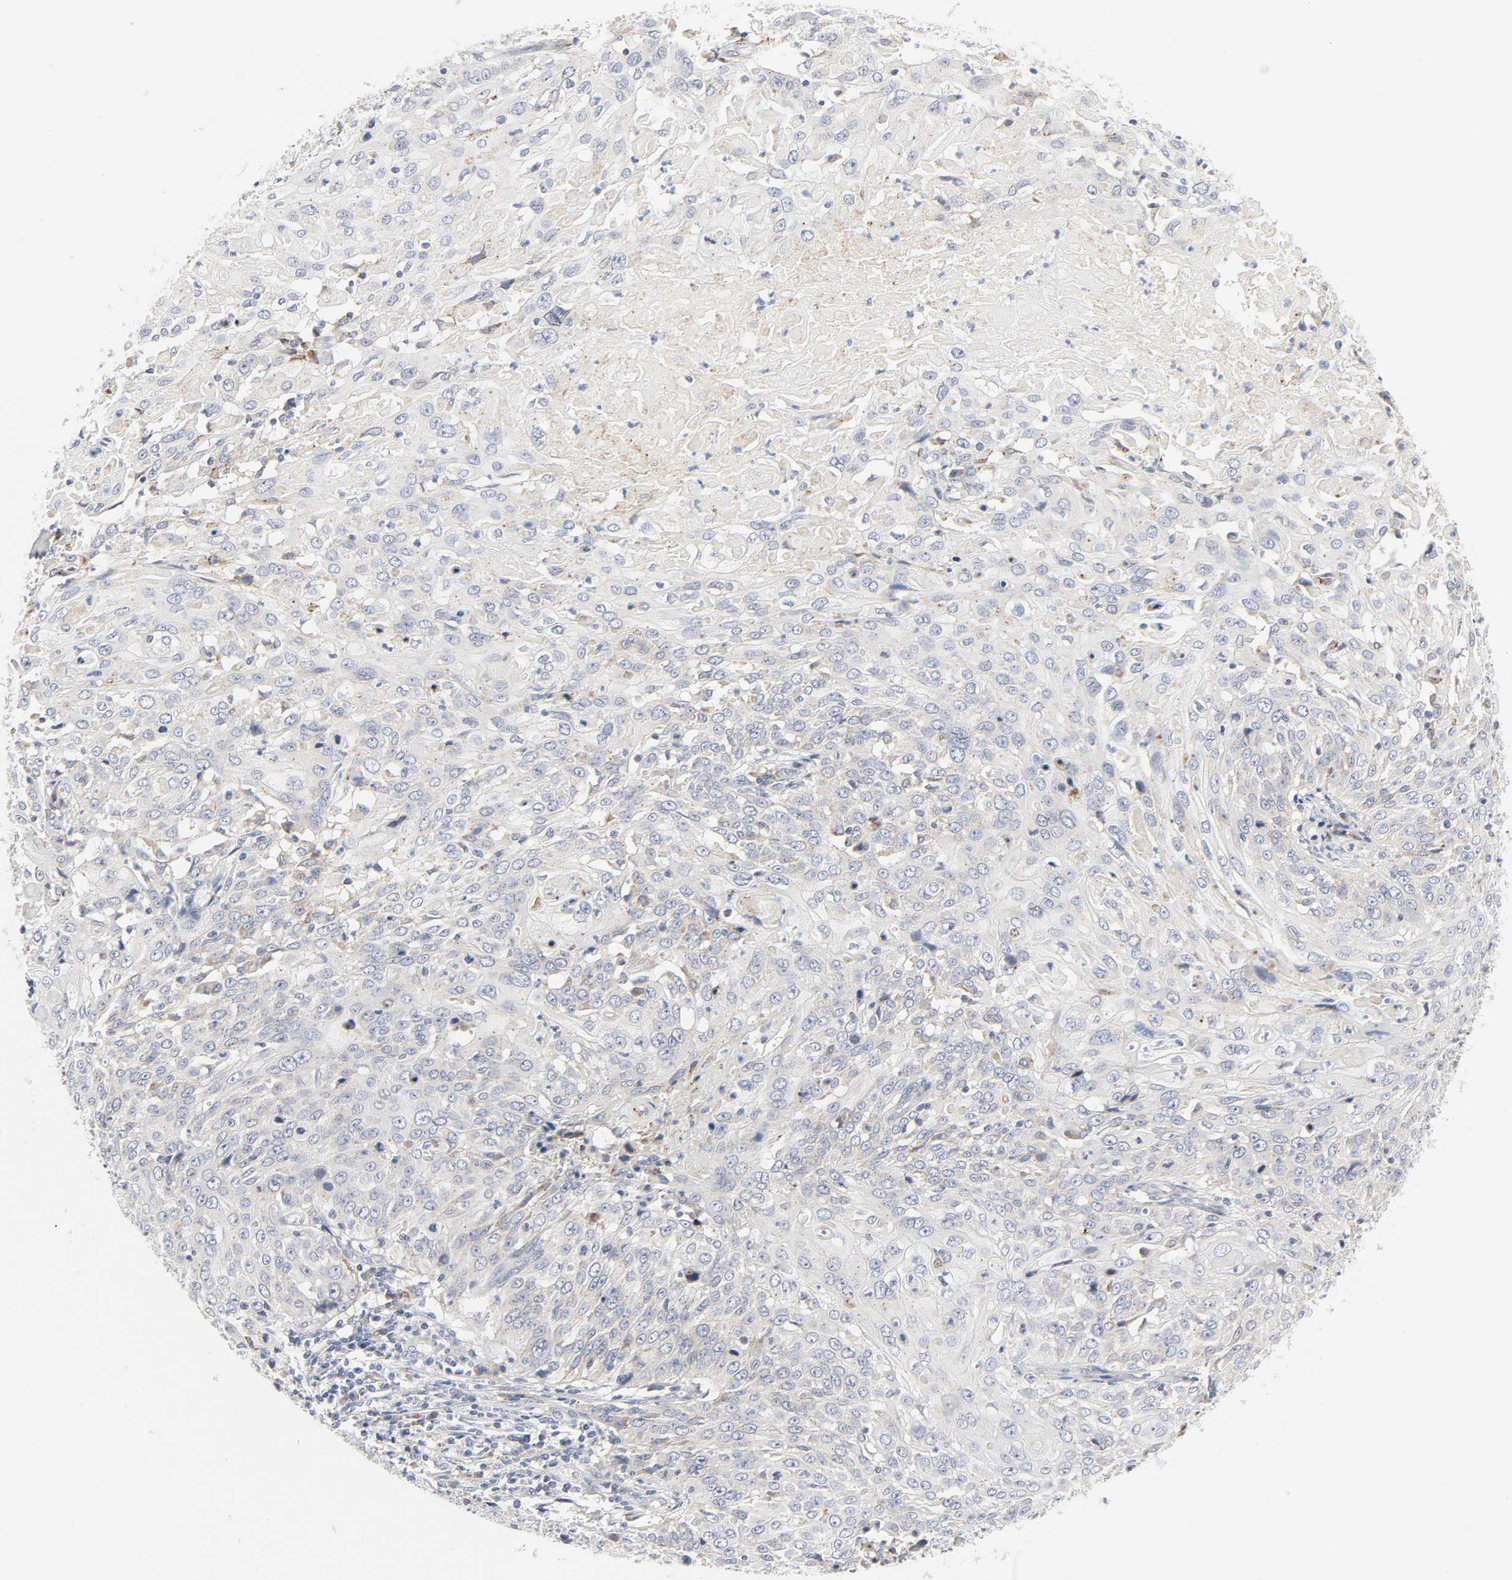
{"staining": {"intensity": "weak", "quantity": "25%-75%", "location": "cytoplasmic/membranous"}, "tissue": "cervical cancer", "cell_type": "Tumor cells", "image_type": "cancer", "snomed": [{"axis": "morphology", "description": "Squamous cell carcinoma, NOS"}, {"axis": "topography", "description": "Cervix"}], "caption": "DAB immunohistochemical staining of human cervical squamous cell carcinoma reveals weak cytoplasmic/membranous protein staining in approximately 25%-75% of tumor cells.", "gene": "LRP6", "patient": {"sex": "female", "age": 39}}